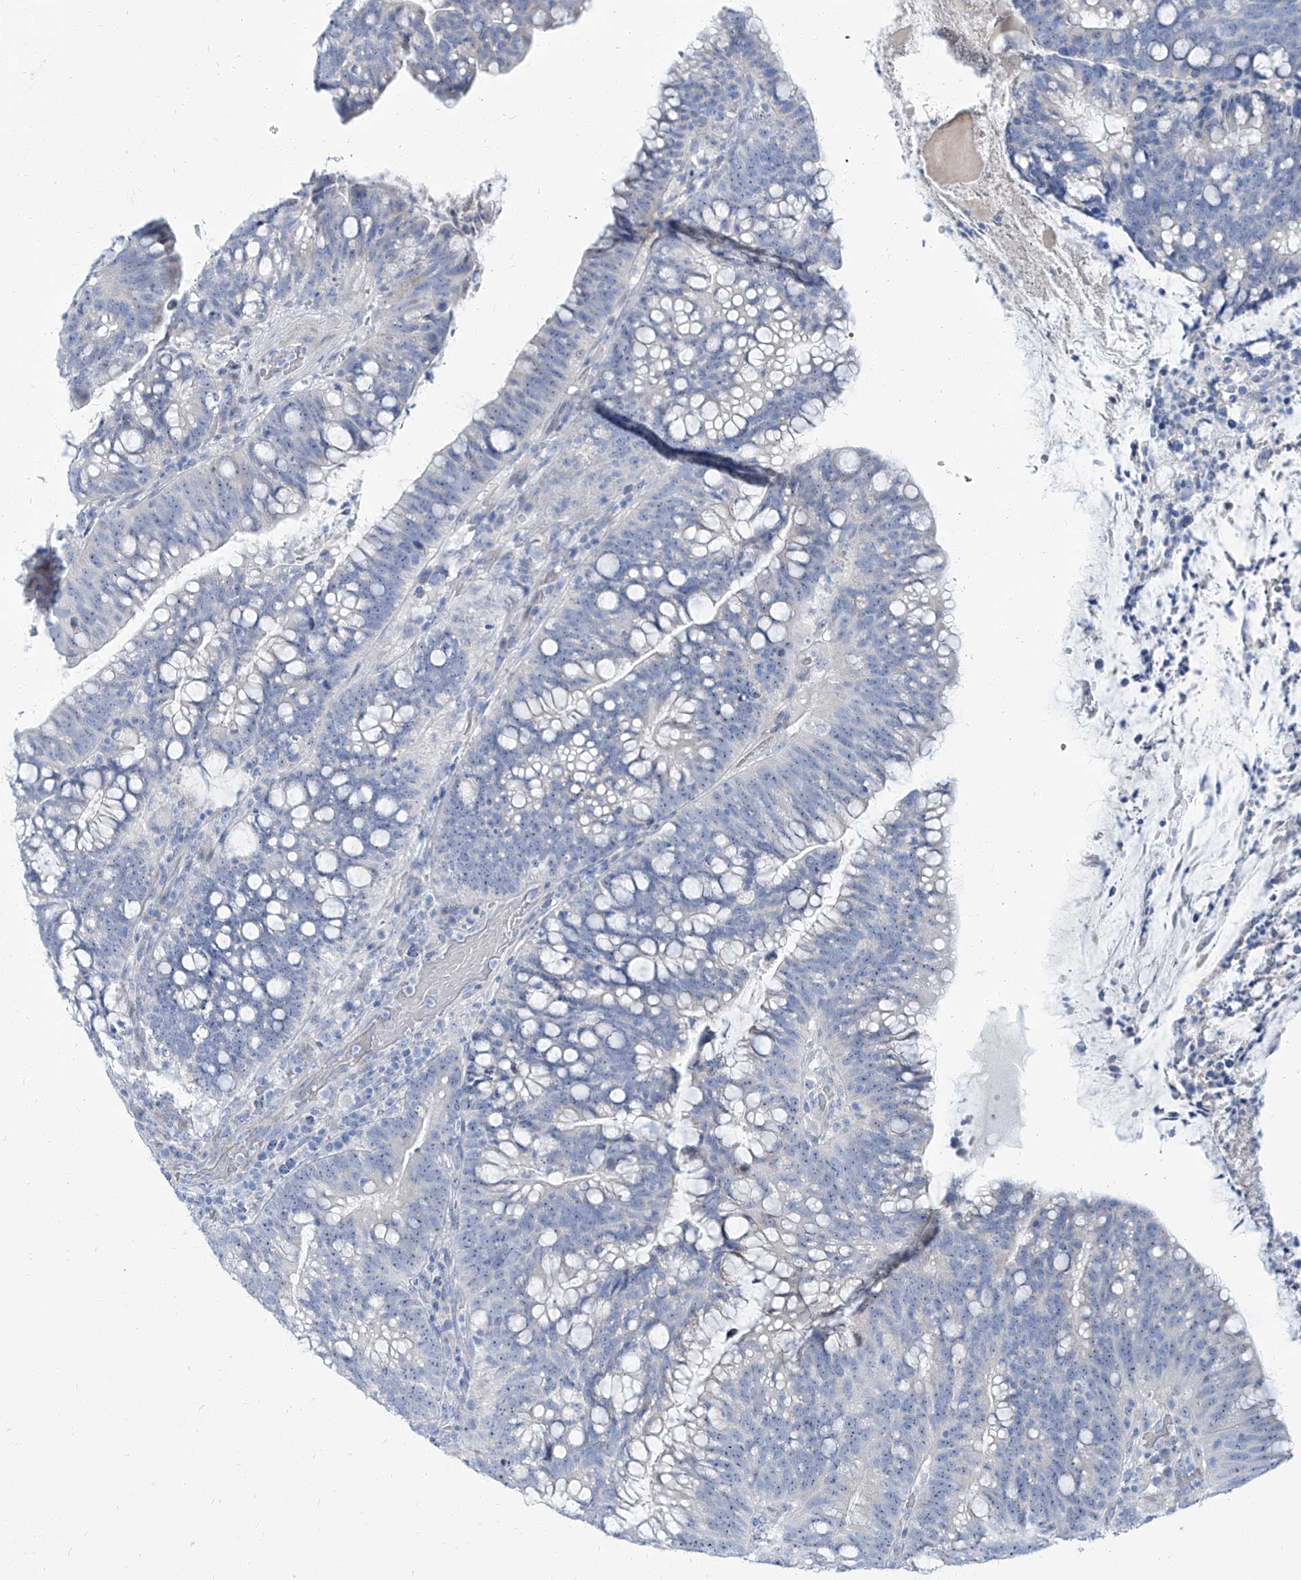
{"staining": {"intensity": "negative", "quantity": "none", "location": "none"}, "tissue": "colorectal cancer", "cell_type": "Tumor cells", "image_type": "cancer", "snomed": [{"axis": "morphology", "description": "Adenocarcinoma, NOS"}, {"axis": "topography", "description": "Colon"}], "caption": "This micrograph is of colorectal cancer stained with immunohistochemistry to label a protein in brown with the nuclei are counter-stained blue. There is no staining in tumor cells. Nuclei are stained in blue.", "gene": "TXLNB", "patient": {"sex": "female", "age": 66}}